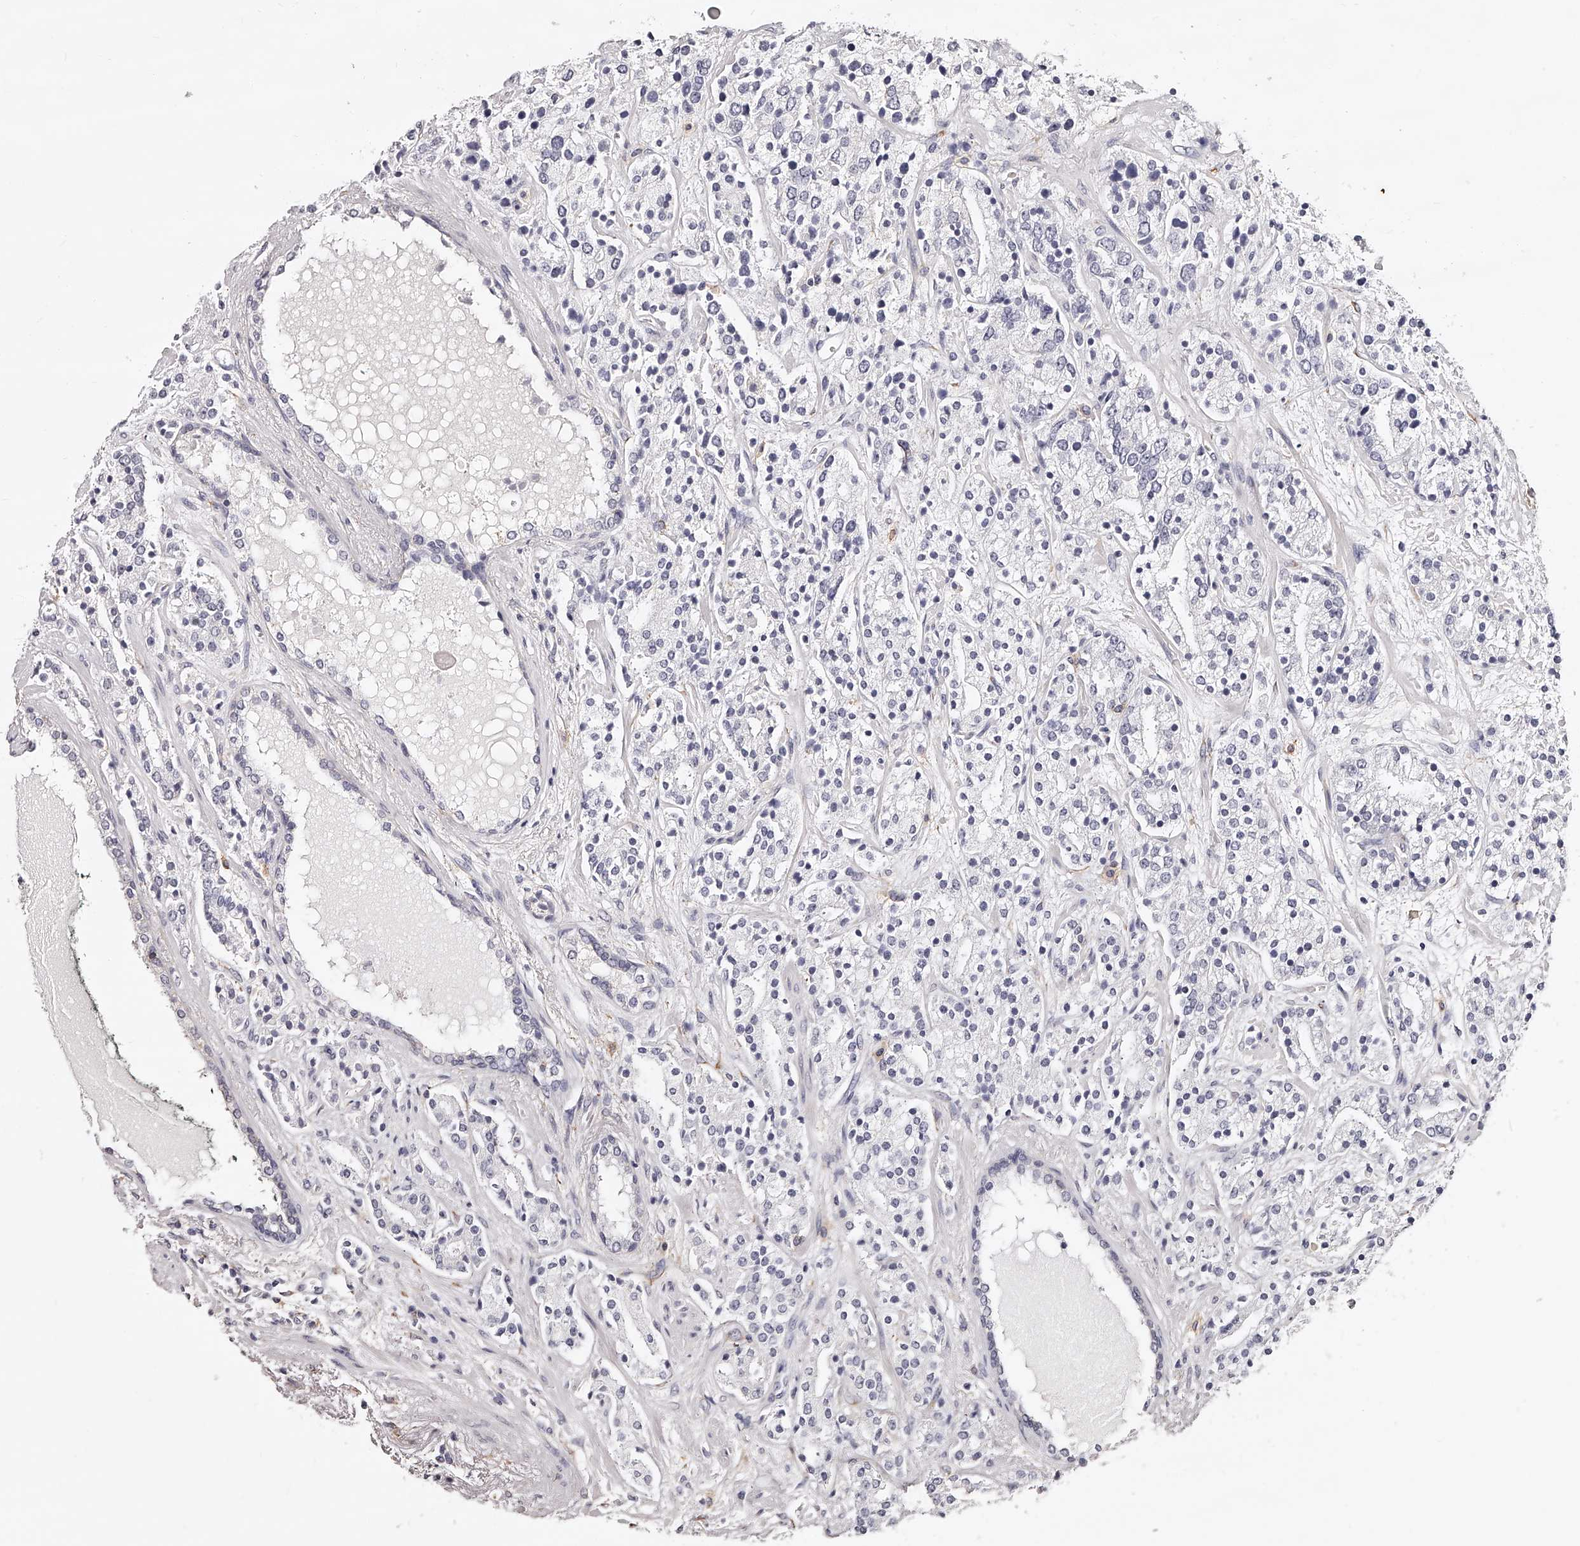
{"staining": {"intensity": "negative", "quantity": "none", "location": "none"}, "tissue": "prostate cancer", "cell_type": "Tumor cells", "image_type": "cancer", "snomed": [{"axis": "morphology", "description": "Adenocarcinoma, High grade"}, {"axis": "topography", "description": "Prostate"}], "caption": "Tumor cells are negative for brown protein staining in adenocarcinoma (high-grade) (prostate). The staining was performed using DAB to visualize the protein expression in brown, while the nuclei were stained in blue with hematoxylin (Magnification: 20x).", "gene": "CD82", "patient": {"sex": "male", "age": 71}}